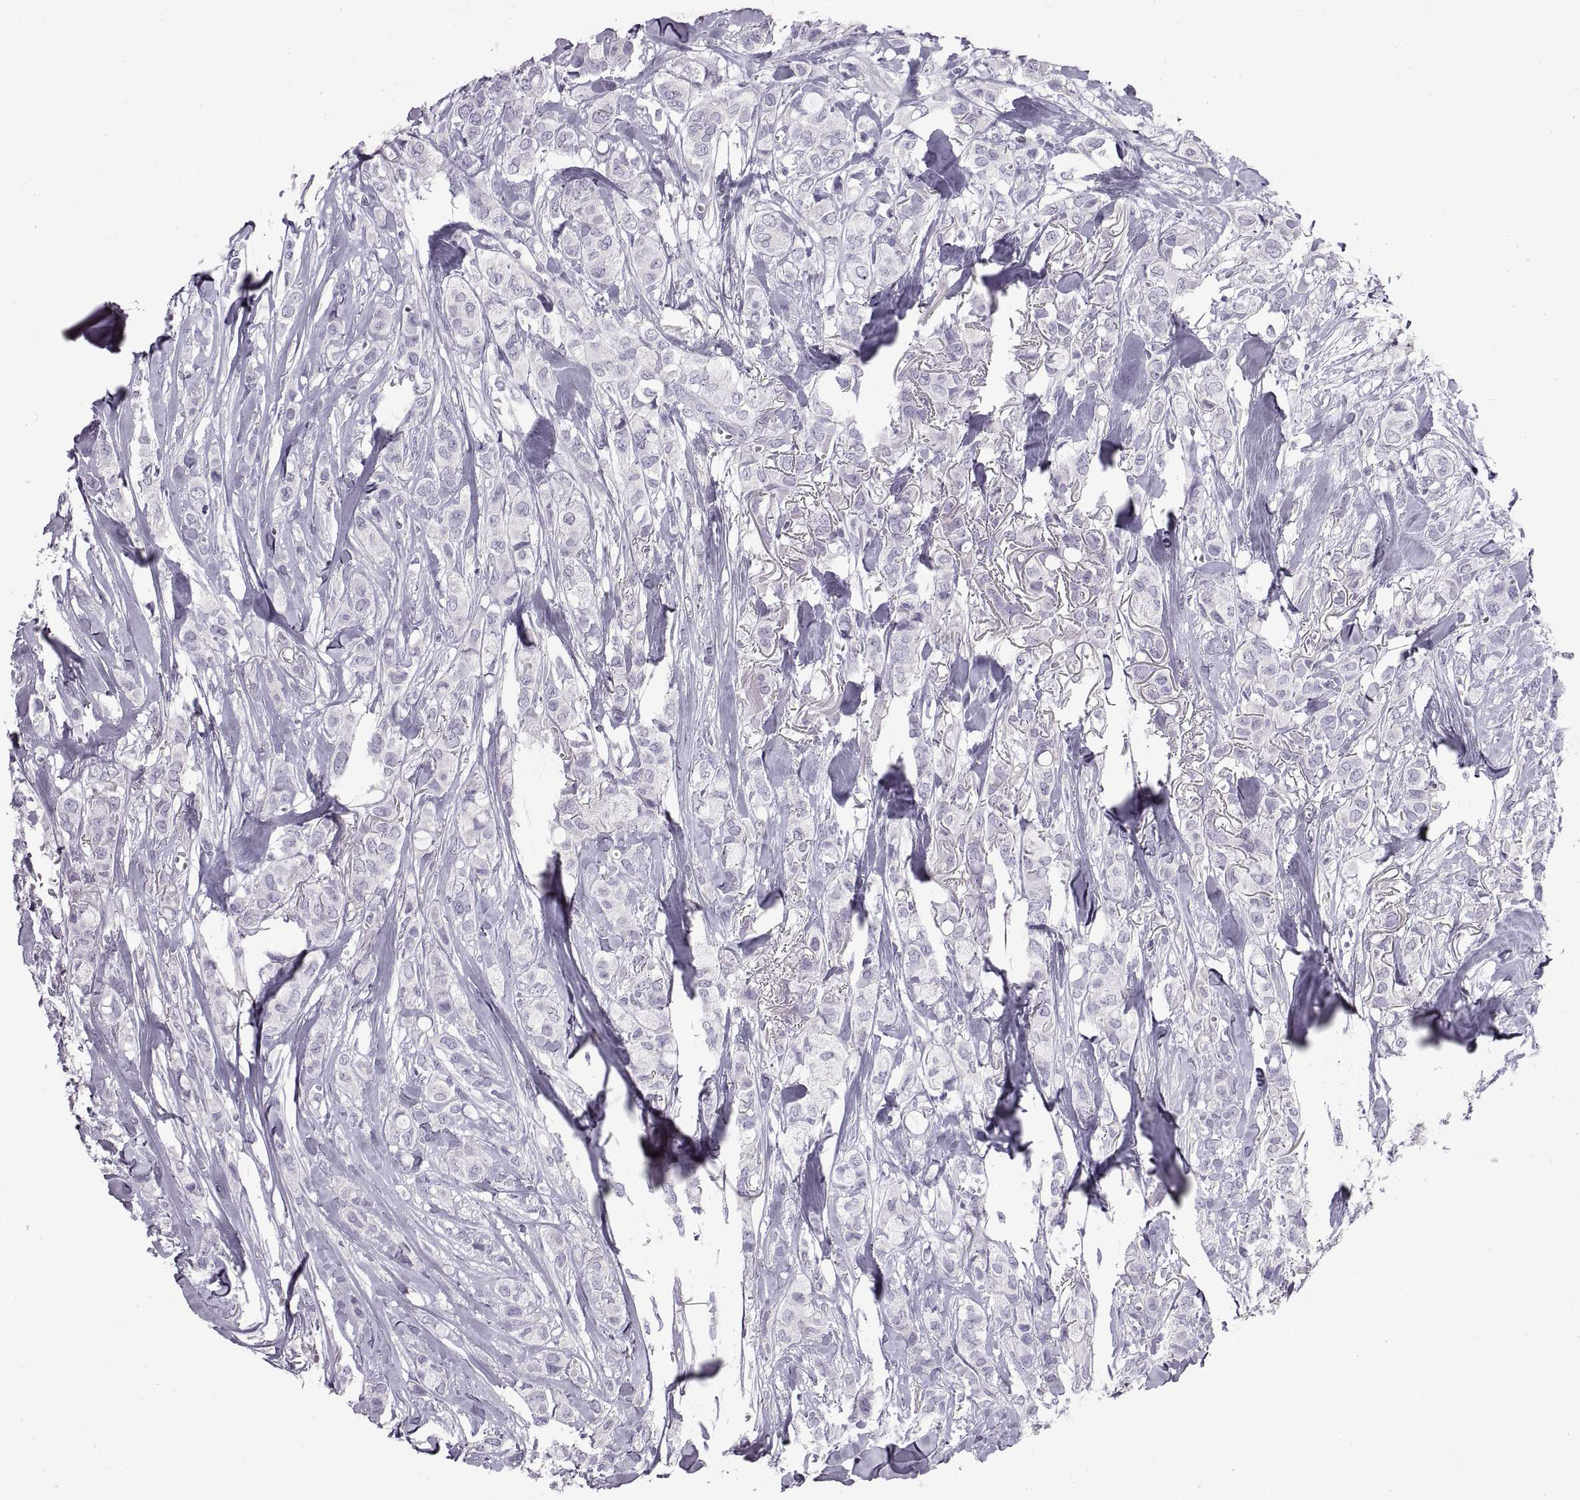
{"staining": {"intensity": "negative", "quantity": "none", "location": "none"}, "tissue": "breast cancer", "cell_type": "Tumor cells", "image_type": "cancer", "snomed": [{"axis": "morphology", "description": "Duct carcinoma"}, {"axis": "topography", "description": "Breast"}], "caption": "An IHC photomicrograph of breast cancer is shown. There is no staining in tumor cells of breast cancer.", "gene": "WFDC8", "patient": {"sex": "female", "age": 85}}